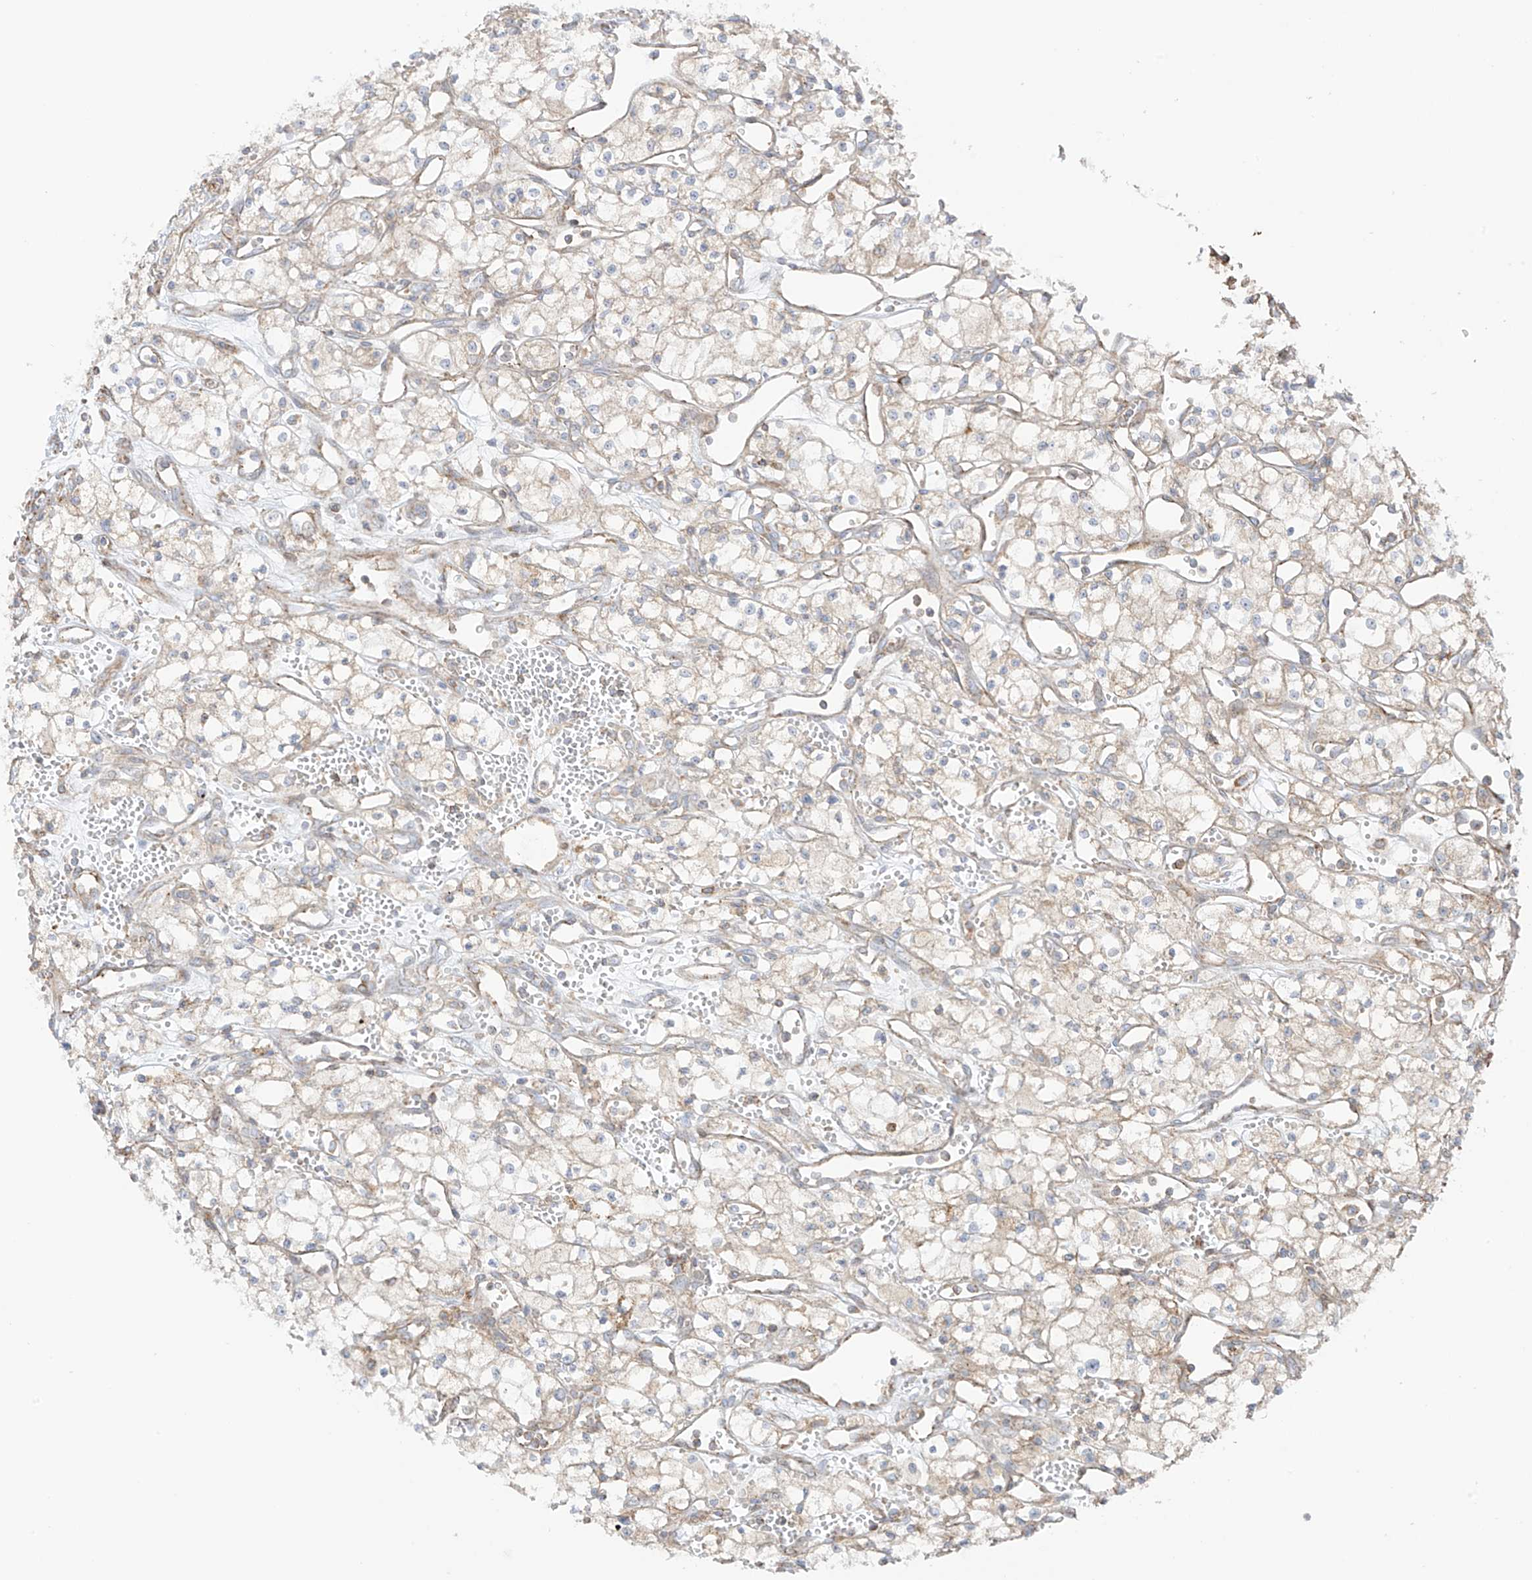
{"staining": {"intensity": "weak", "quantity": ">75%", "location": "cytoplasmic/membranous"}, "tissue": "renal cancer", "cell_type": "Tumor cells", "image_type": "cancer", "snomed": [{"axis": "morphology", "description": "Adenocarcinoma, NOS"}, {"axis": "topography", "description": "Kidney"}], "caption": "Renal adenocarcinoma stained with DAB IHC demonstrates low levels of weak cytoplasmic/membranous expression in approximately >75% of tumor cells.", "gene": "XKR3", "patient": {"sex": "male", "age": 59}}